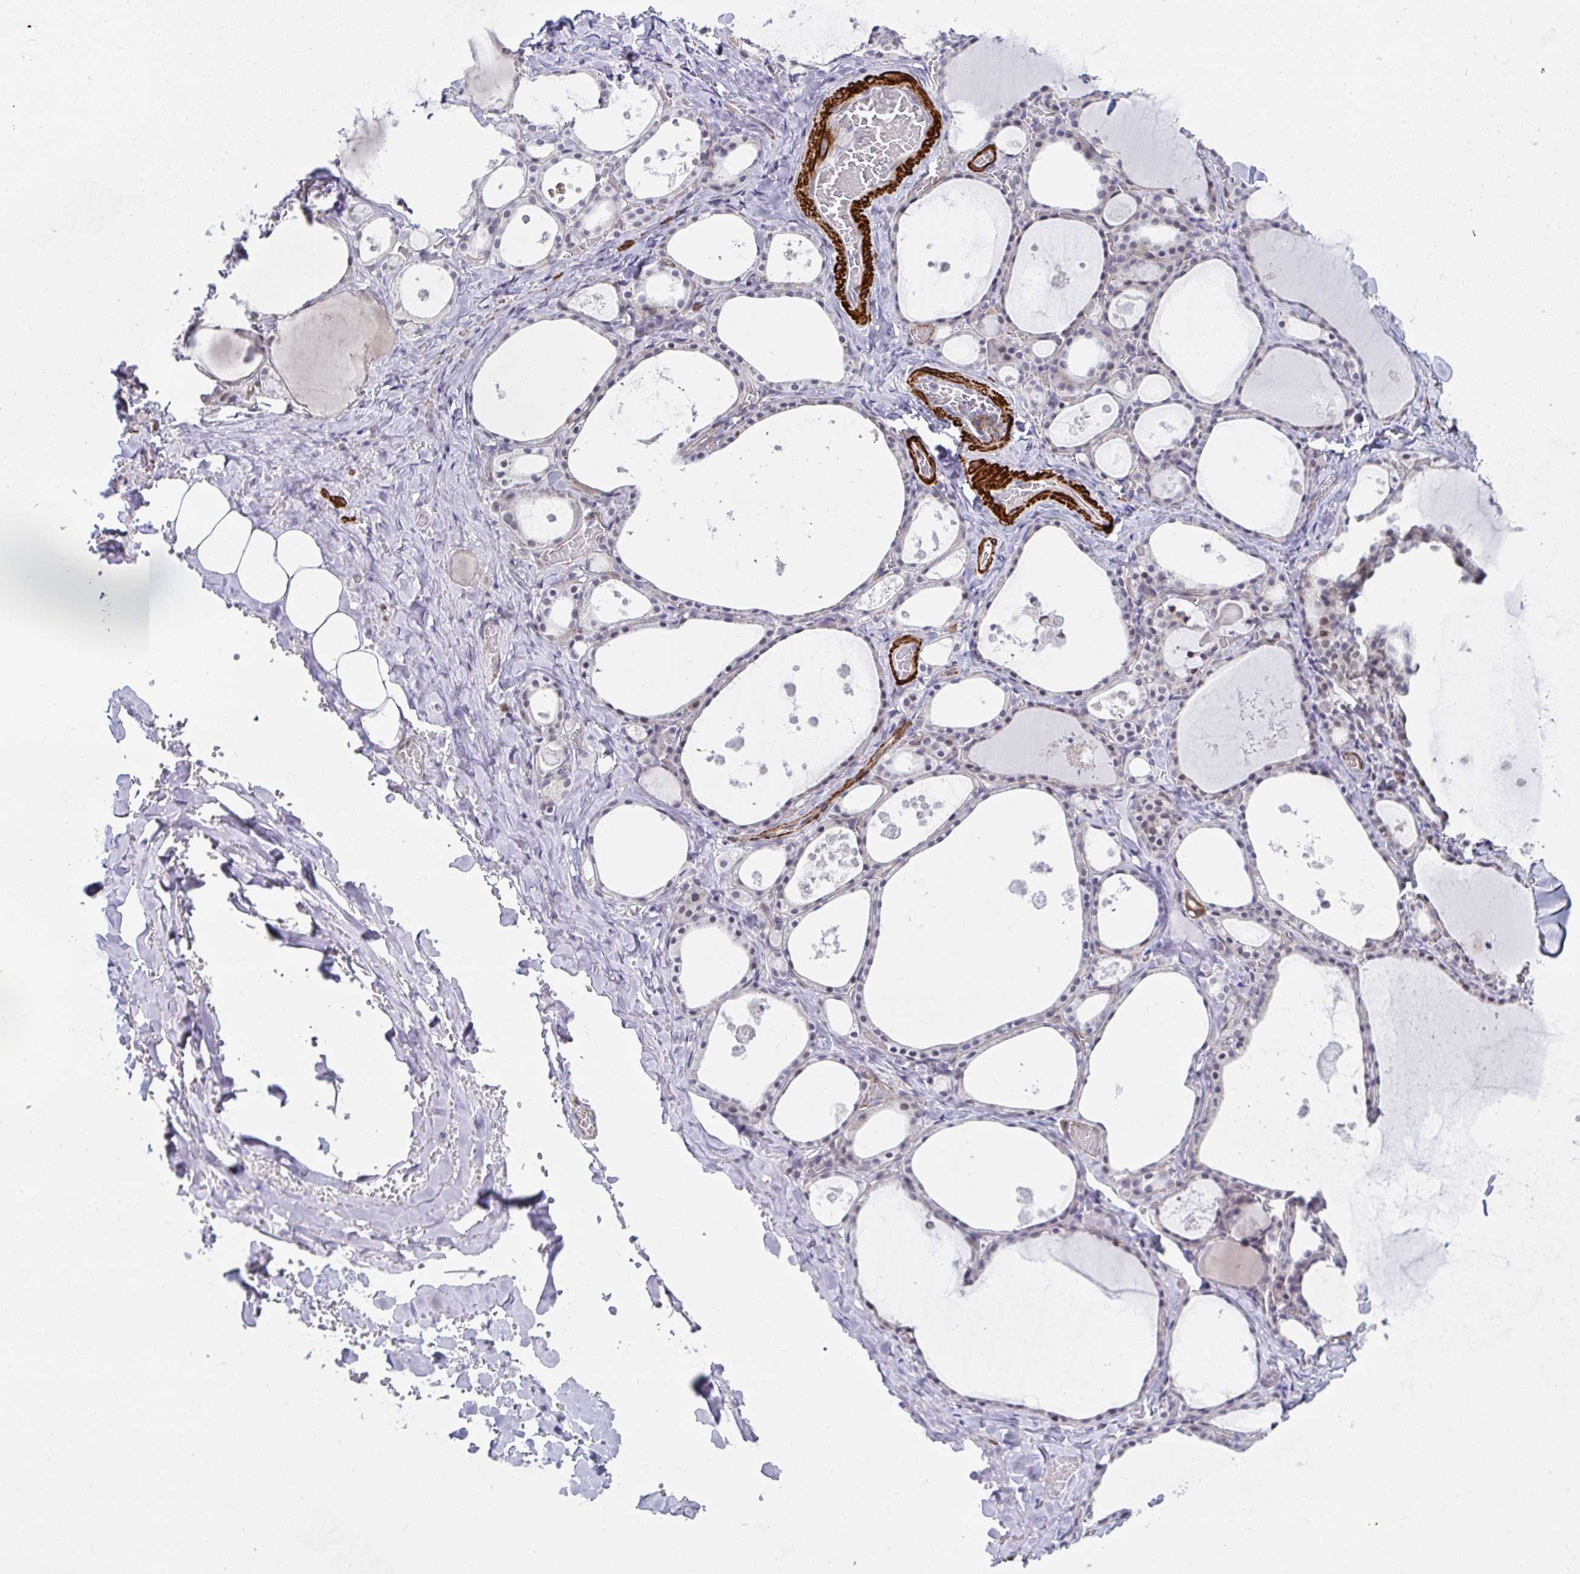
{"staining": {"intensity": "negative", "quantity": "none", "location": "none"}, "tissue": "thyroid gland", "cell_type": "Glandular cells", "image_type": "normal", "snomed": [{"axis": "morphology", "description": "Normal tissue, NOS"}, {"axis": "topography", "description": "Thyroid gland"}], "caption": "Glandular cells are negative for brown protein staining in normal thyroid gland. (Stains: DAB immunohistochemistry with hematoxylin counter stain, Microscopy: brightfield microscopy at high magnification).", "gene": "GINS2", "patient": {"sex": "male", "age": 56}}